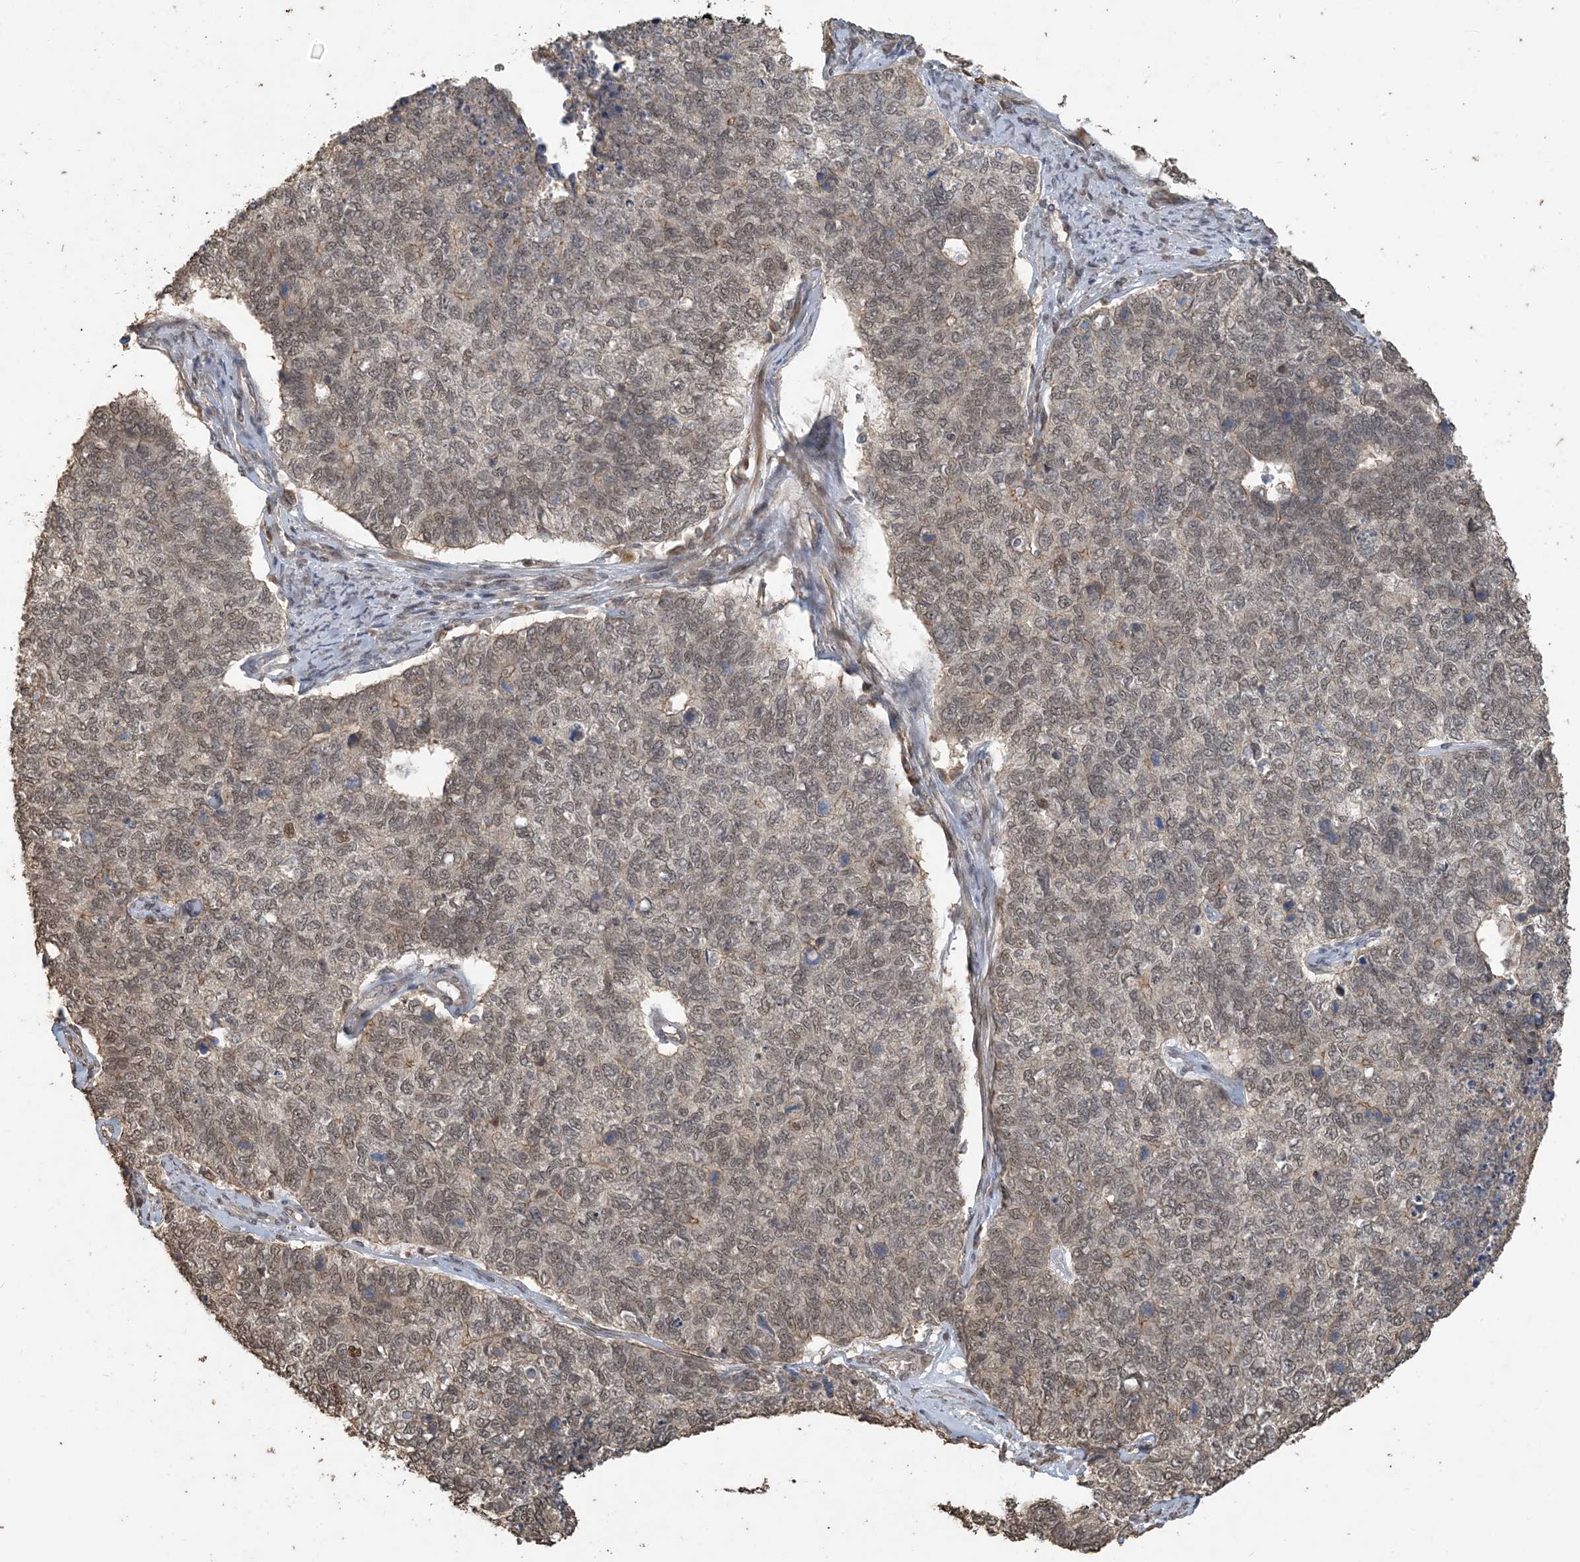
{"staining": {"intensity": "weak", "quantity": ">75%", "location": "nuclear"}, "tissue": "cervical cancer", "cell_type": "Tumor cells", "image_type": "cancer", "snomed": [{"axis": "morphology", "description": "Squamous cell carcinoma, NOS"}, {"axis": "topography", "description": "Cervix"}], "caption": "A low amount of weak nuclear positivity is identified in approximately >75% of tumor cells in cervical cancer (squamous cell carcinoma) tissue.", "gene": "ZC3H12A", "patient": {"sex": "female", "age": 63}}